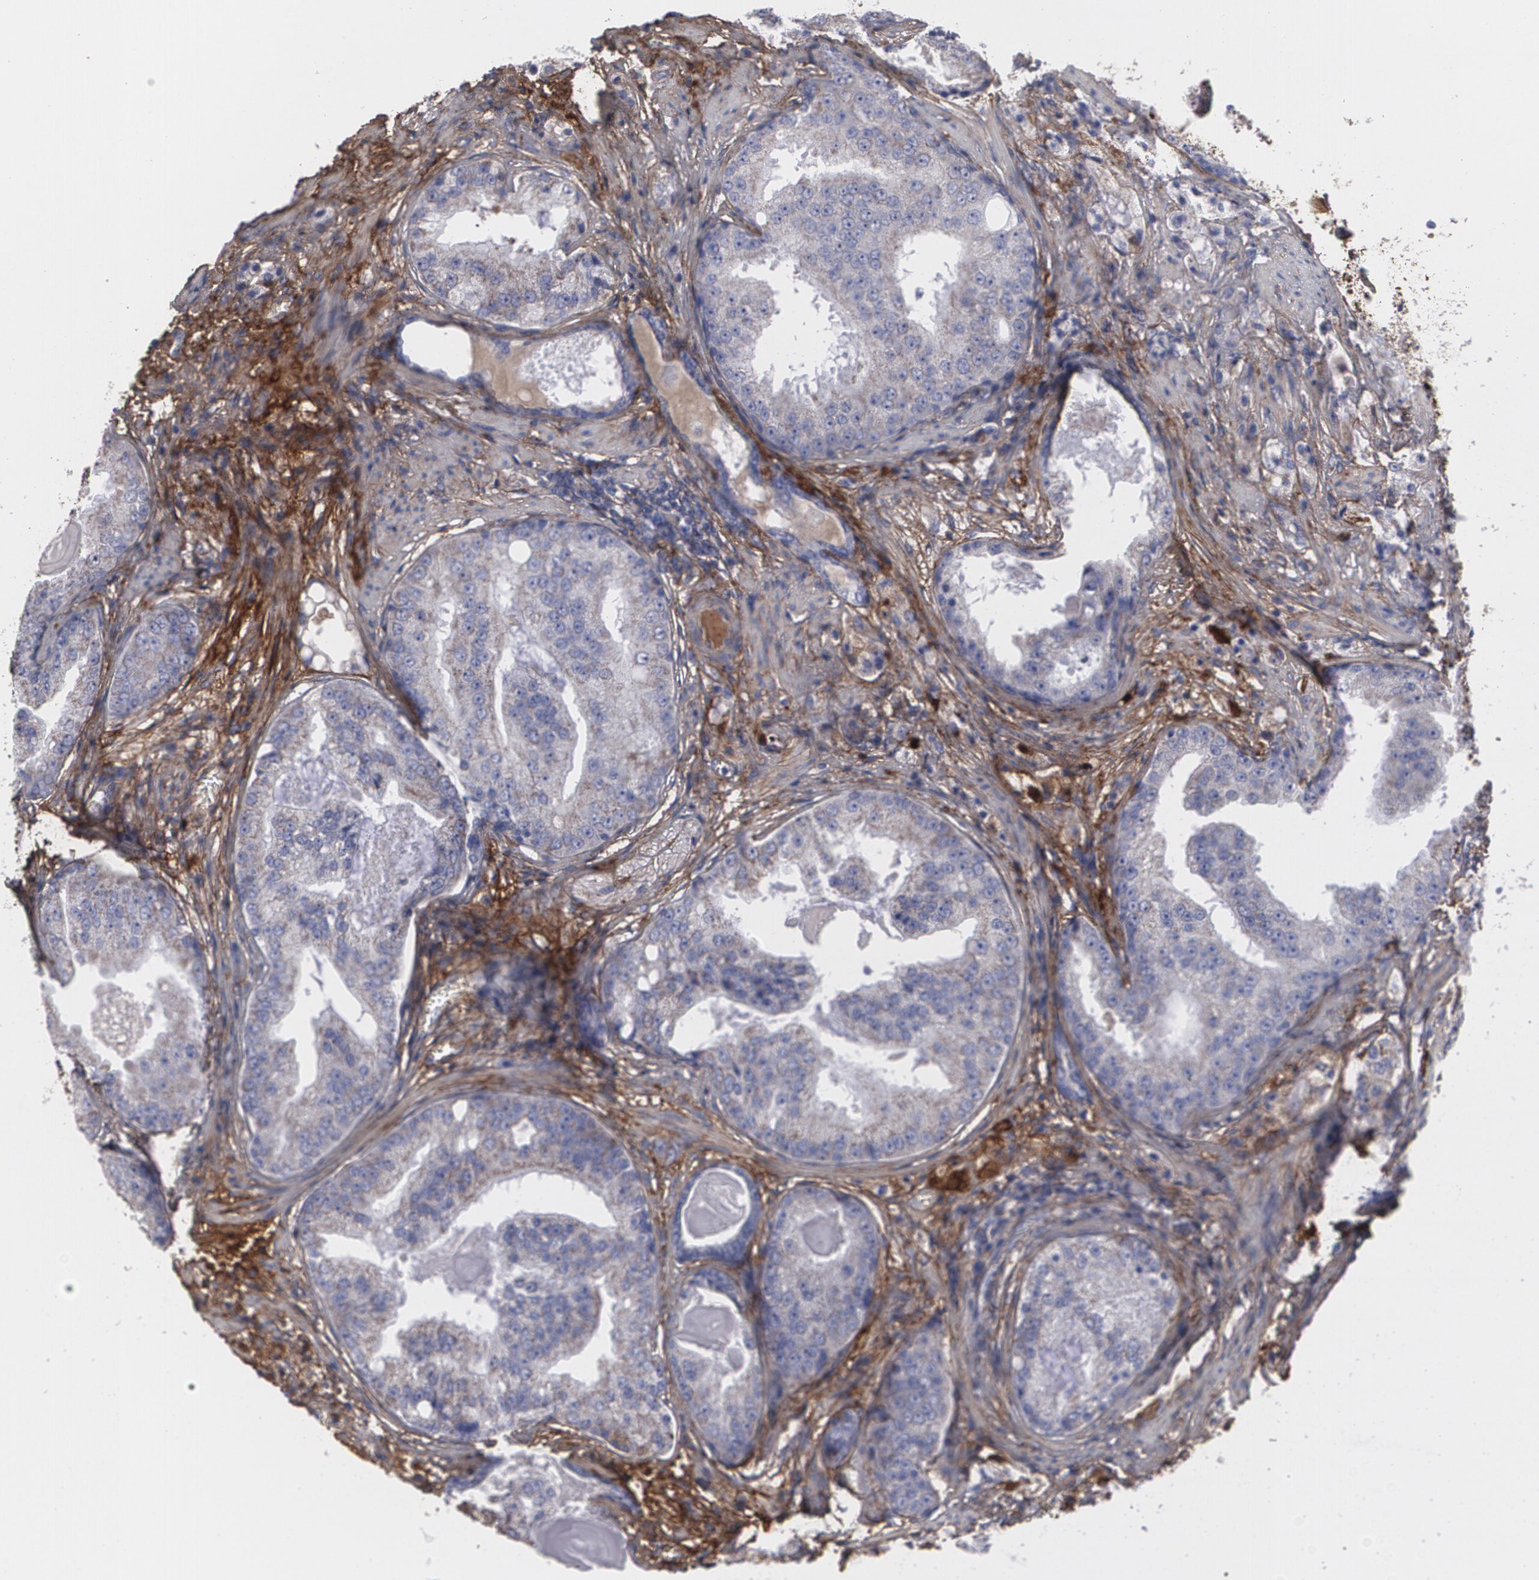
{"staining": {"intensity": "weak", "quantity": ">75%", "location": "cytoplasmic/membranous"}, "tissue": "prostate cancer", "cell_type": "Tumor cells", "image_type": "cancer", "snomed": [{"axis": "morphology", "description": "Adenocarcinoma, High grade"}, {"axis": "topography", "description": "Prostate"}], "caption": "Human prostate cancer stained with a protein marker shows weak staining in tumor cells.", "gene": "FBLN1", "patient": {"sex": "male", "age": 68}}